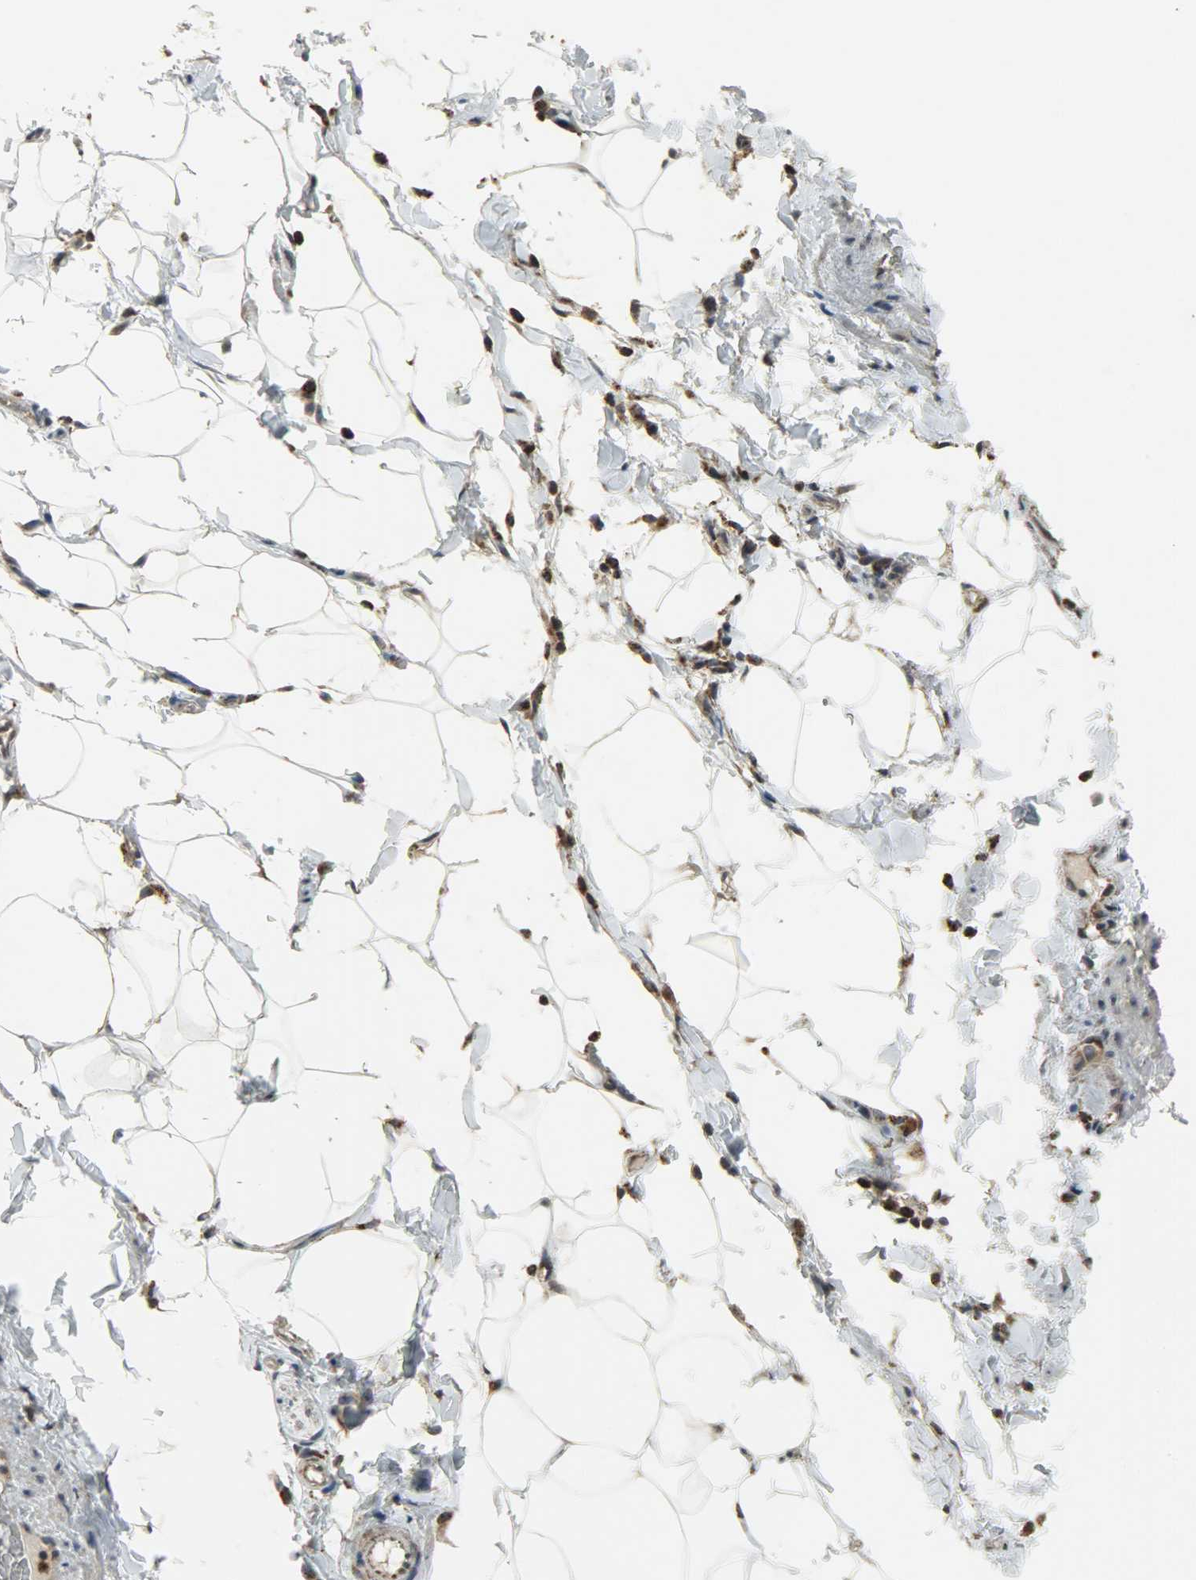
{"staining": {"intensity": "weak", "quantity": ">75%", "location": "cytoplasmic/membranous"}, "tissue": "adipose tissue", "cell_type": "Adipocytes", "image_type": "normal", "snomed": [{"axis": "morphology", "description": "Normal tissue, NOS"}, {"axis": "topography", "description": "Vascular tissue"}], "caption": "DAB (3,3'-diaminobenzidine) immunohistochemical staining of normal adipose tissue shows weak cytoplasmic/membranous protein staining in approximately >75% of adipocytes. The protein is stained brown, and the nuclei are stained in blue (DAB IHC with brightfield microscopy, high magnification).", "gene": "AMT", "patient": {"sex": "male", "age": 41}}